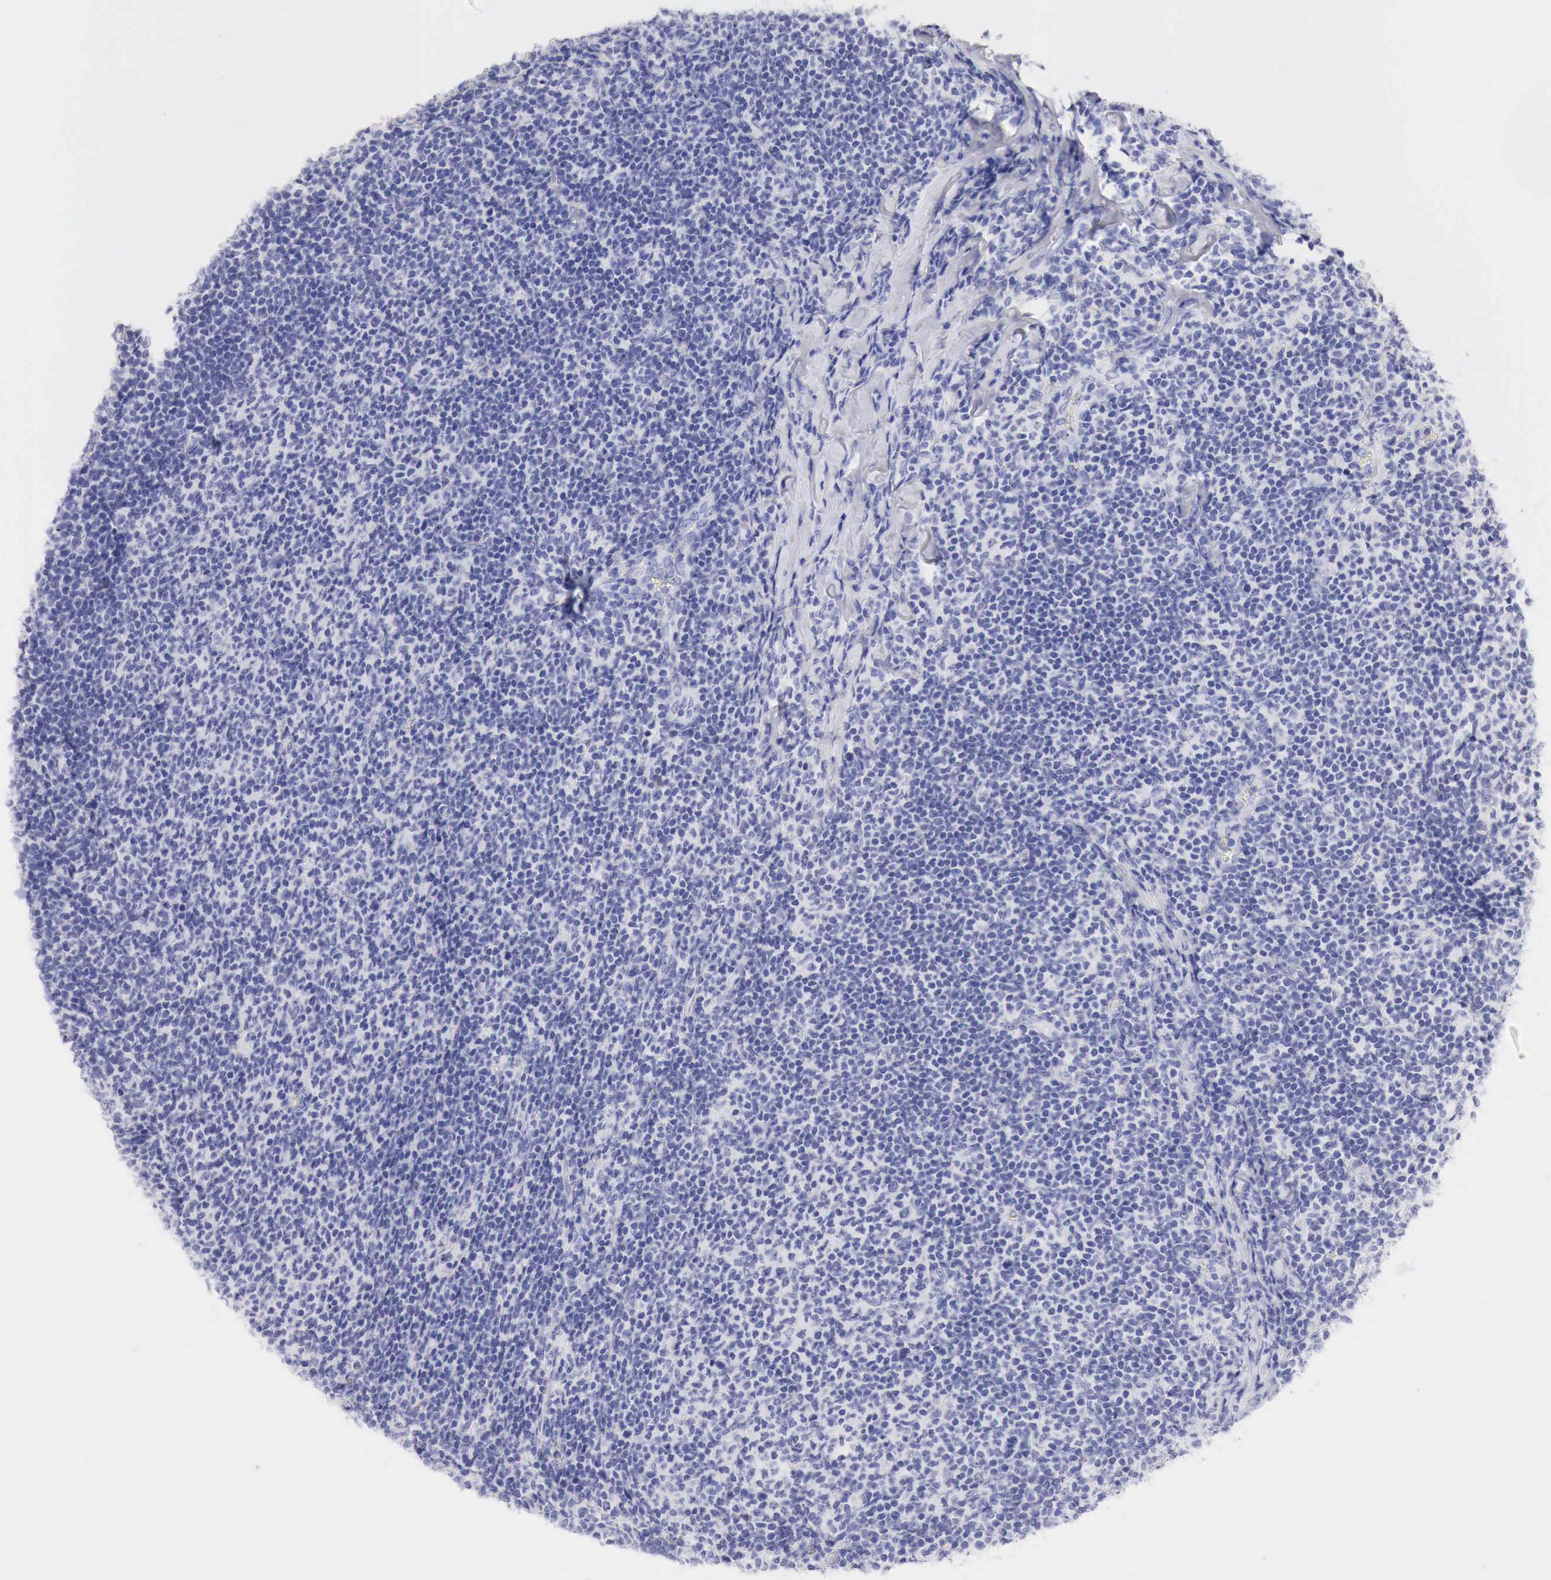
{"staining": {"intensity": "negative", "quantity": "none", "location": "none"}, "tissue": "lymphoma", "cell_type": "Tumor cells", "image_type": "cancer", "snomed": [{"axis": "morphology", "description": "Malignant lymphoma, non-Hodgkin's type, Low grade"}, {"axis": "topography", "description": "Lymph node"}], "caption": "Protein analysis of malignant lymphoma, non-Hodgkin's type (low-grade) exhibits no significant expression in tumor cells.", "gene": "TYR", "patient": {"sex": "male", "age": 74}}